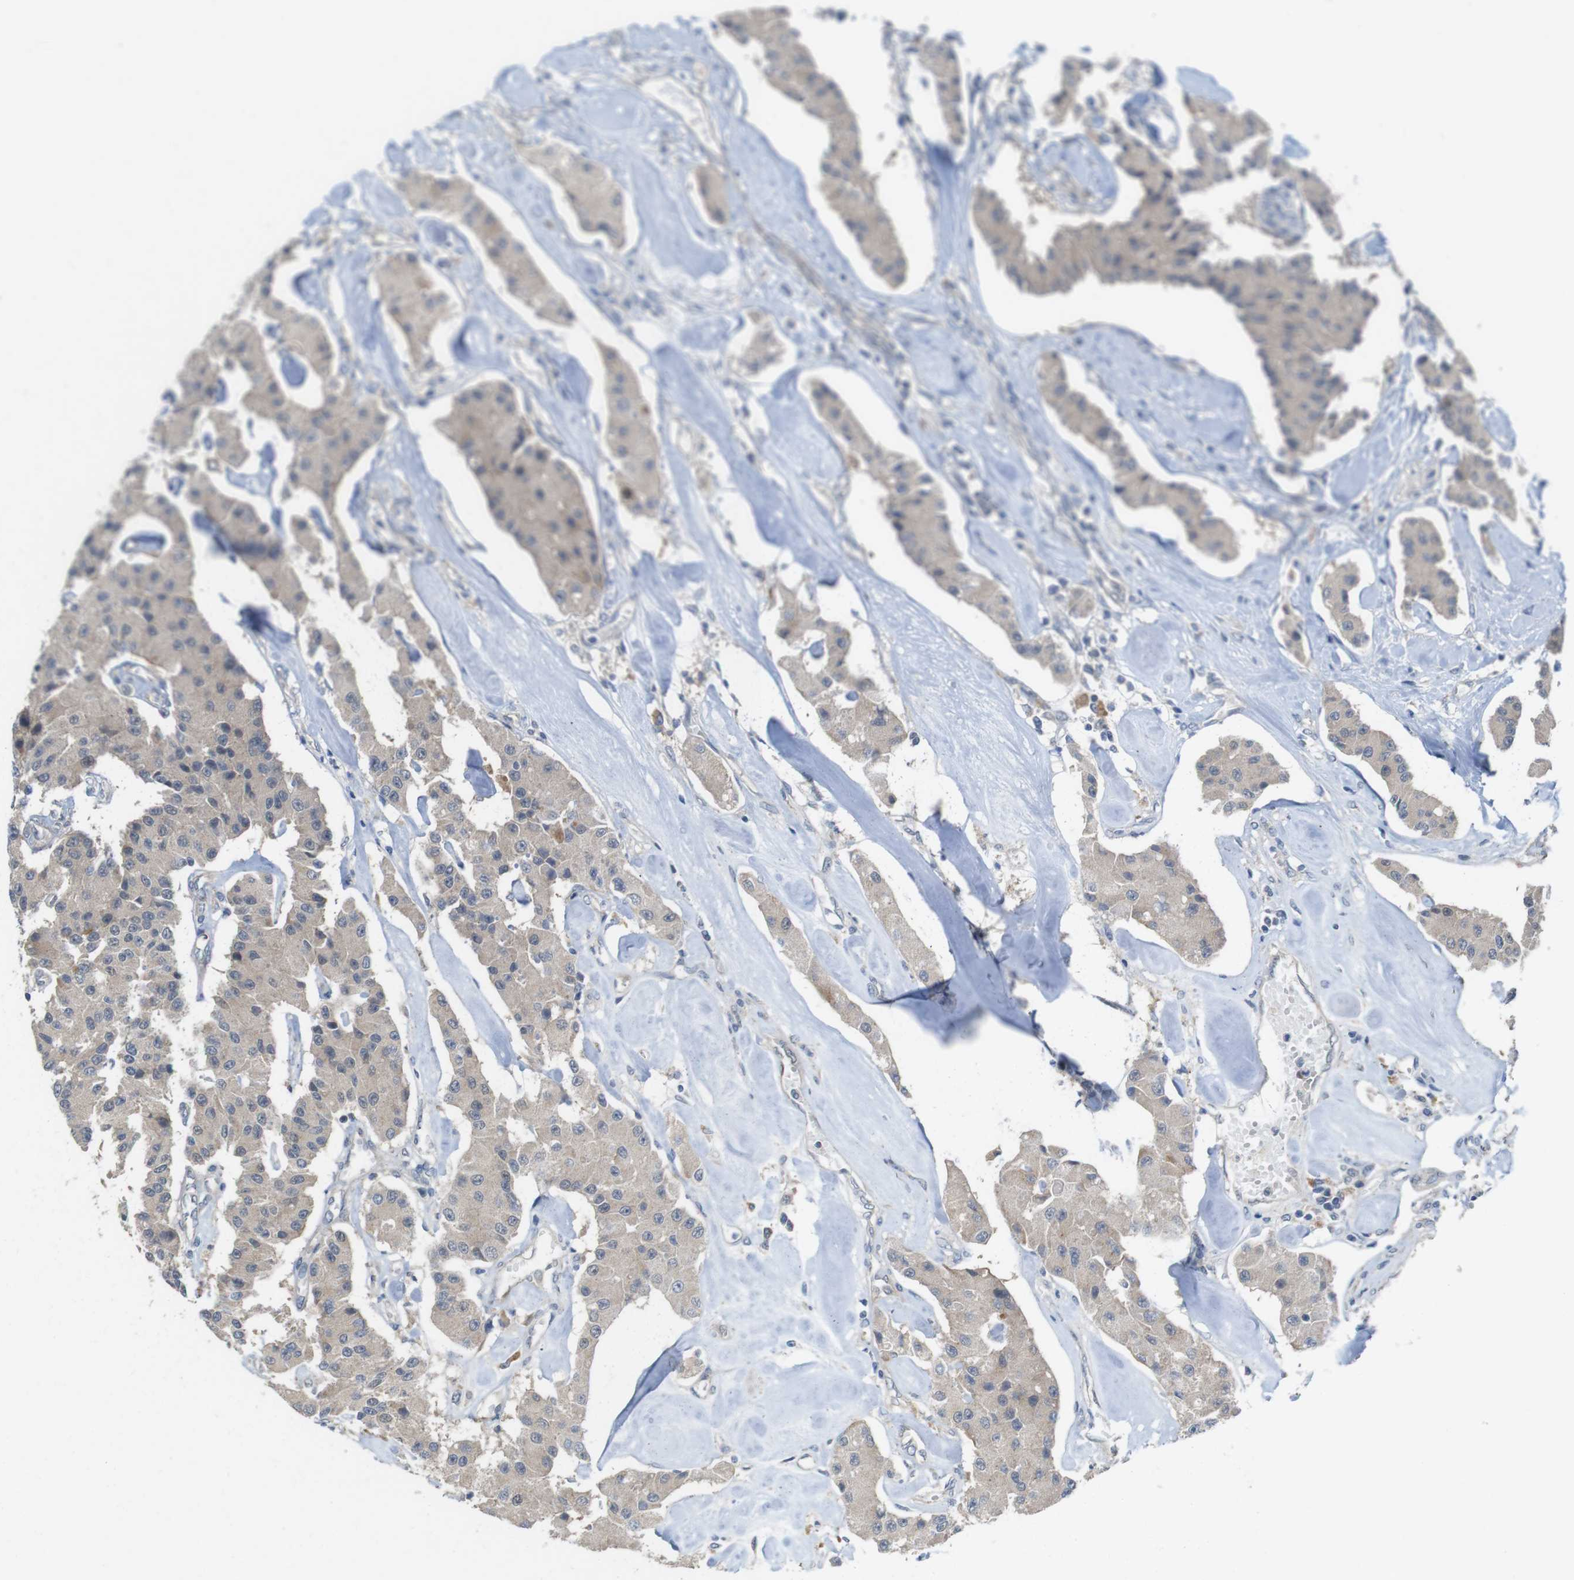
{"staining": {"intensity": "weak", "quantity": ">75%", "location": "cytoplasmic/membranous"}, "tissue": "carcinoid", "cell_type": "Tumor cells", "image_type": "cancer", "snomed": [{"axis": "morphology", "description": "Carcinoid, malignant, NOS"}, {"axis": "topography", "description": "Pancreas"}], "caption": "Tumor cells show low levels of weak cytoplasmic/membranous expression in about >75% of cells in human carcinoid.", "gene": "CDC34", "patient": {"sex": "male", "age": 41}}